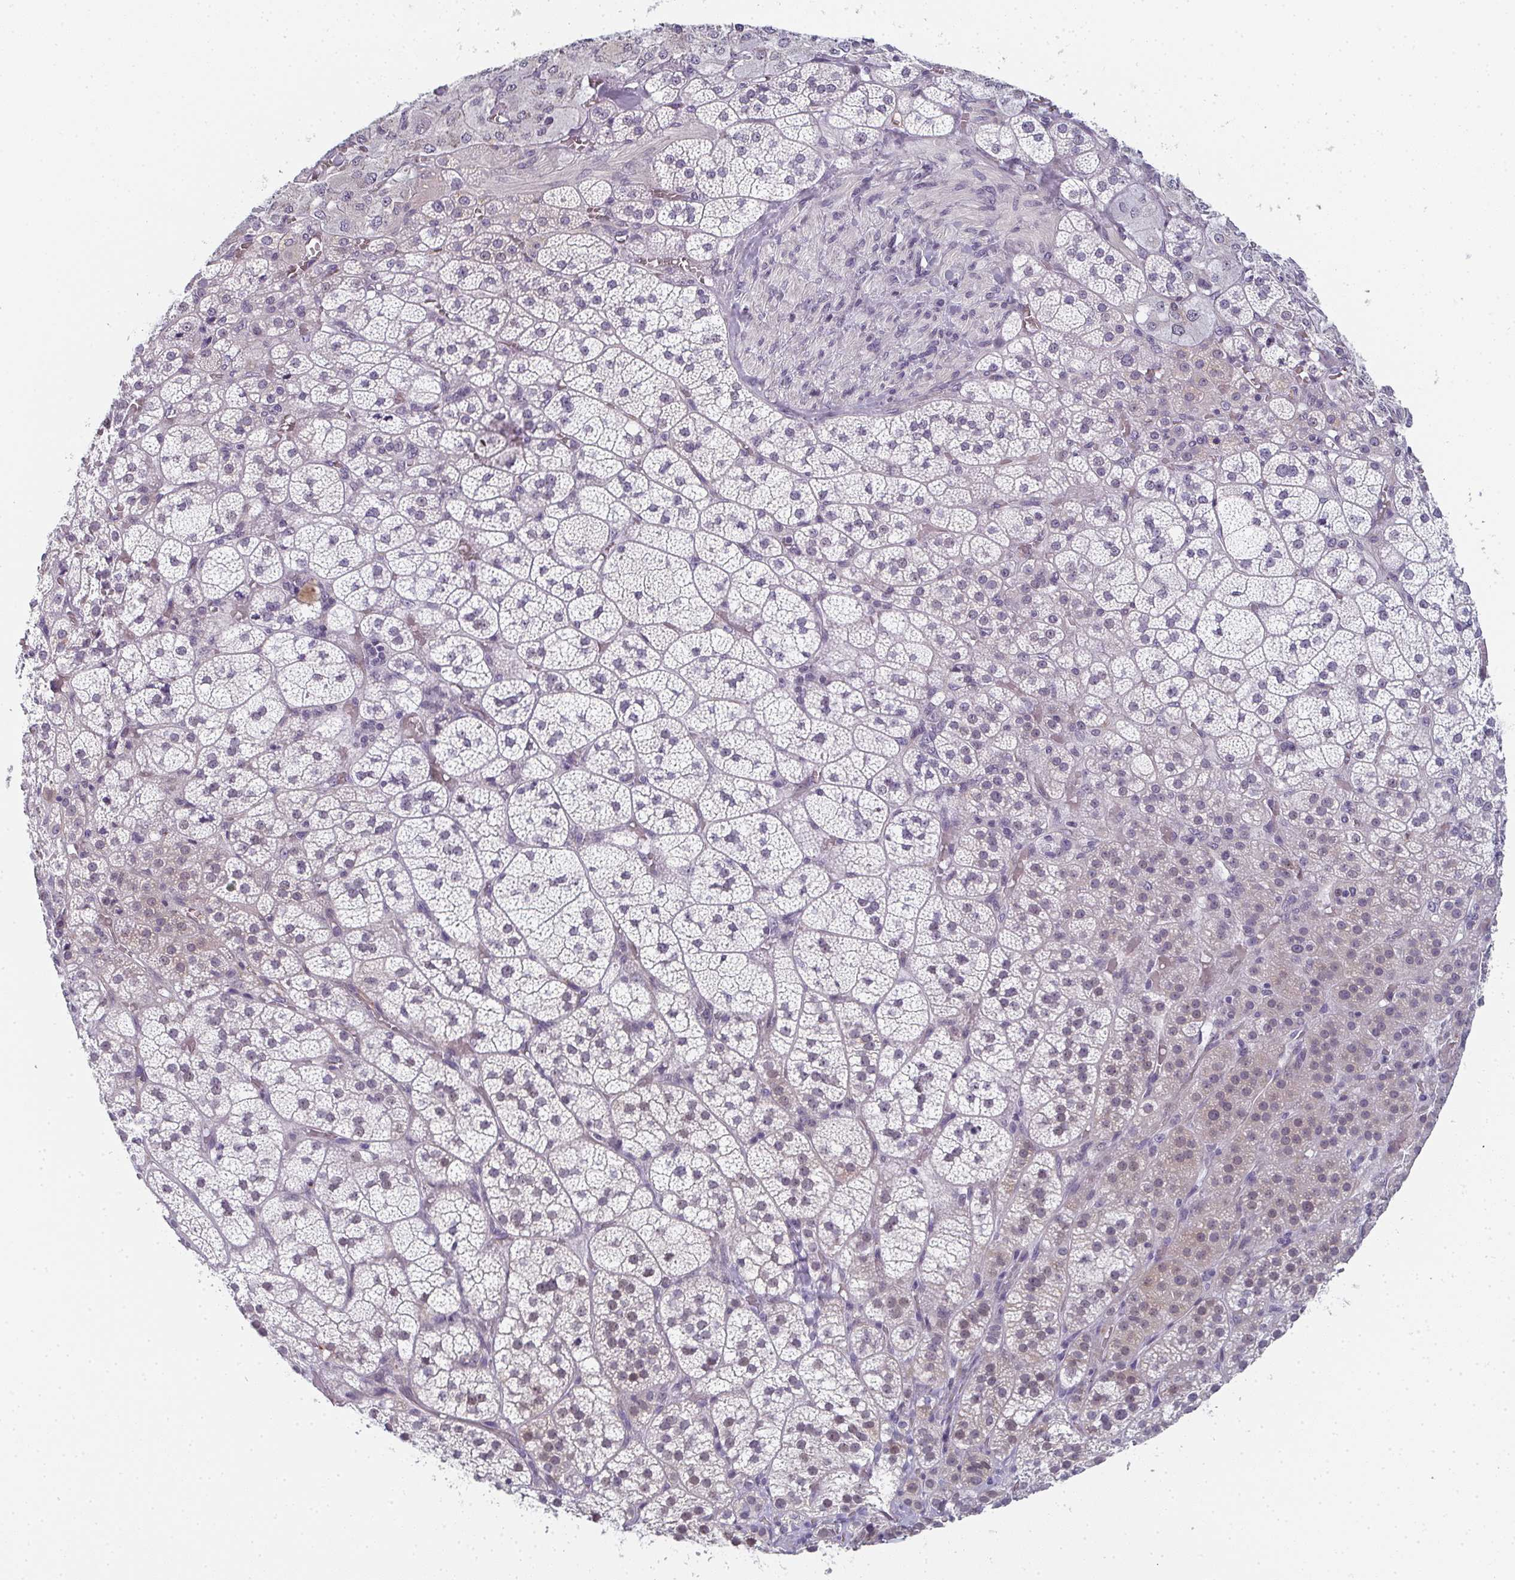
{"staining": {"intensity": "moderate", "quantity": "<25%", "location": "cytoplasmic/membranous,nuclear"}, "tissue": "adrenal gland", "cell_type": "Glandular cells", "image_type": "normal", "snomed": [{"axis": "morphology", "description": "Normal tissue, NOS"}, {"axis": "topography", "description": "Adrenal gland"}], "caption": "Adrenal gland stained for a protein demonstrates moderate cytoplasmic/membranous,nuclear positivity in glandular cells. The staining was performed using DAB to visualize the protein expression in brown, while the nuclei were stained in blue with hematoxylin (Magnification: 20x).", "gene": "PYCR3", "patient": {"sex": "female", "age": 60}}